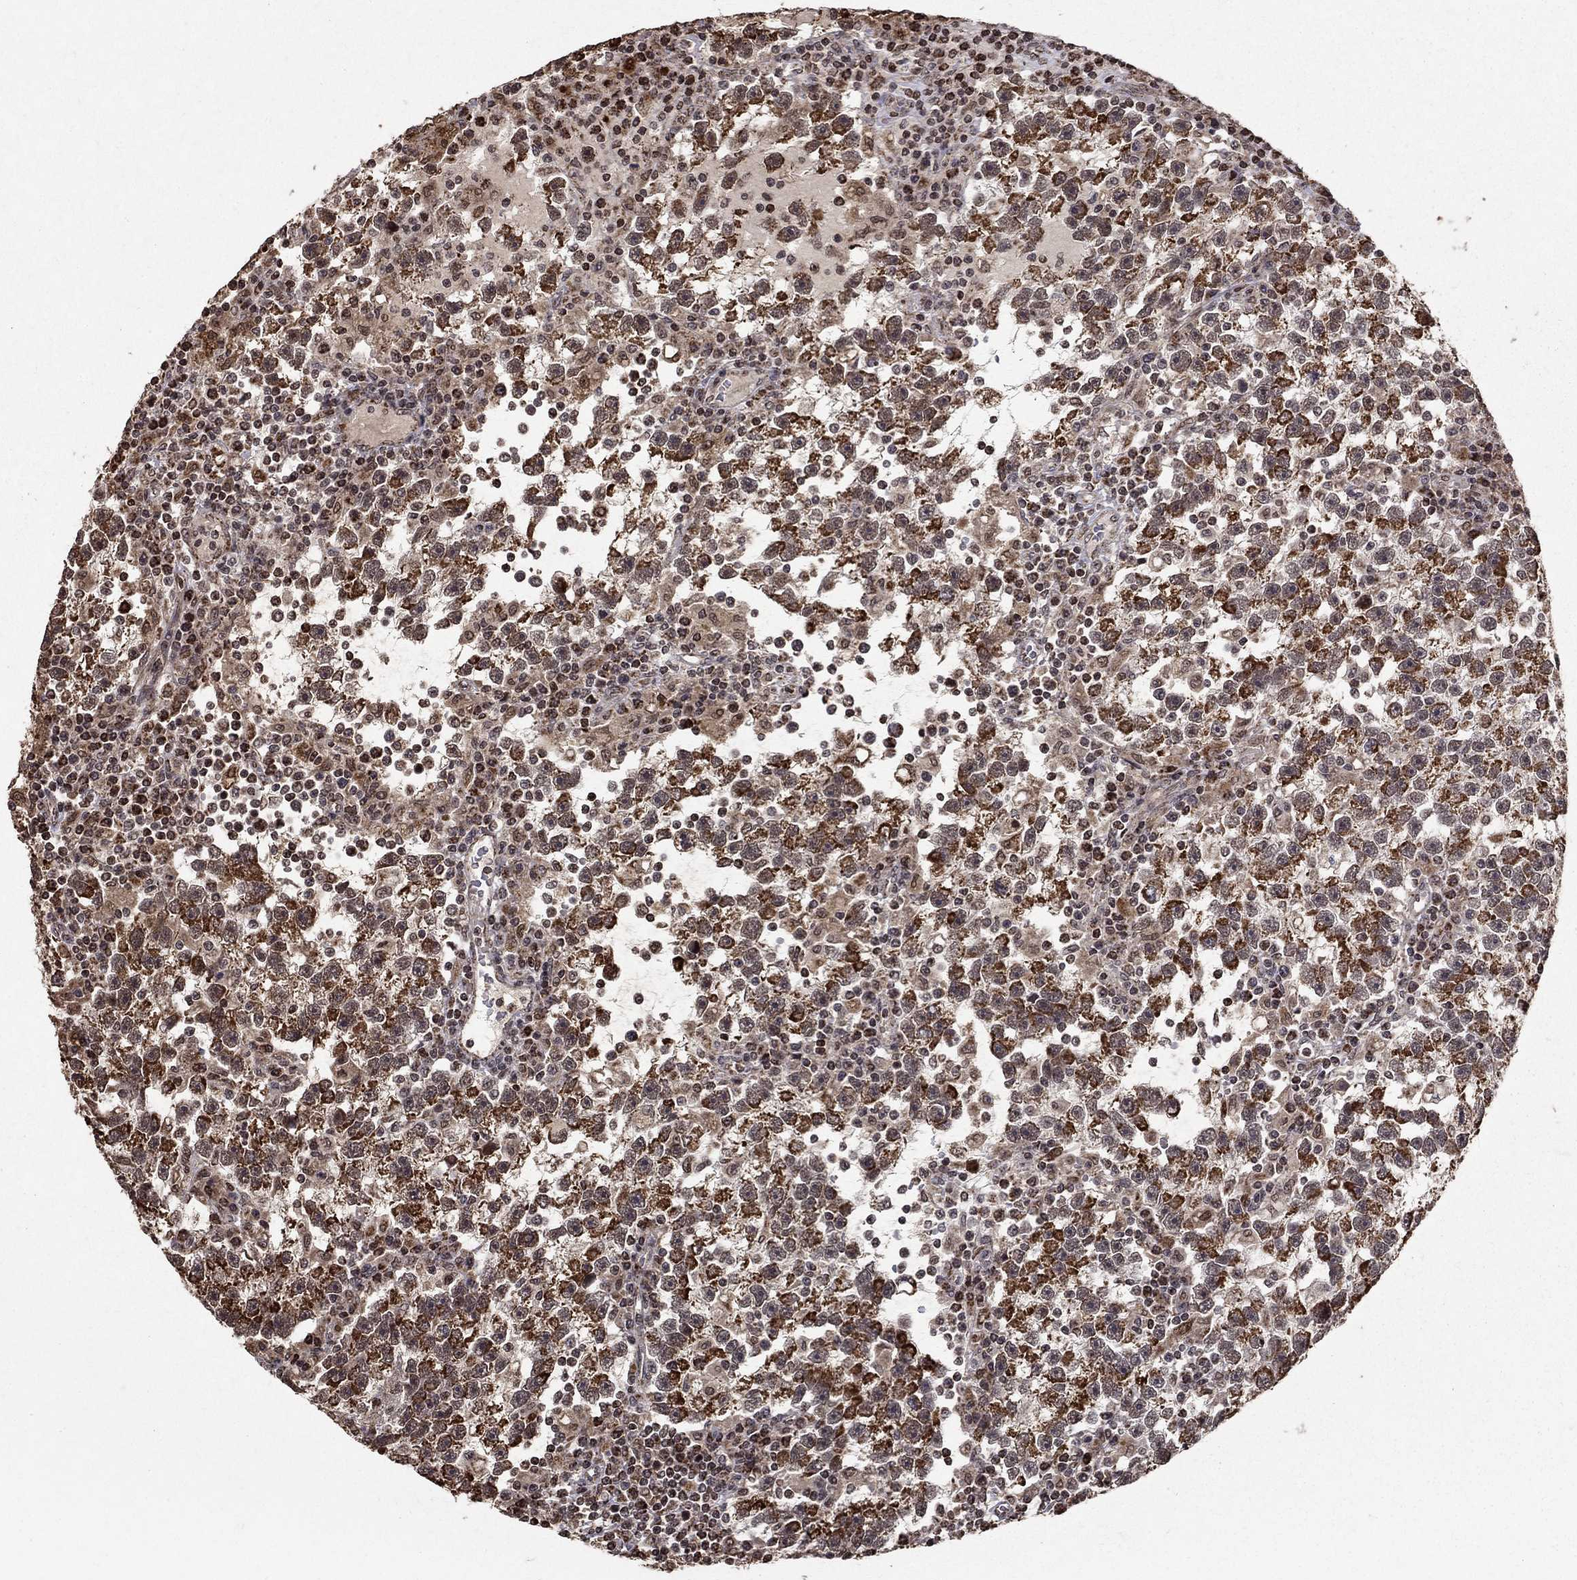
{"staining": {"intensity": "moderate", "quantity": "25%-75%", "location": "cytoplasmic/membranous"}, "tissue": "testis cancer", "cell_type": "Tumor cells", "image_type": "cancer", "snomed": [{"axis": "morphology", "description": "Seminoma, NOS"}, {"axis": "topography", "description": "Testis"}], "caption": "Immunohistochemical staining of testis seminoma demonstrates moderate cytoplasmic/membranous protein positivity in approximately 25%-75% of tumor cells.", "gene": "ACOT13", "patient": {"sex": "male", "age": 47}}